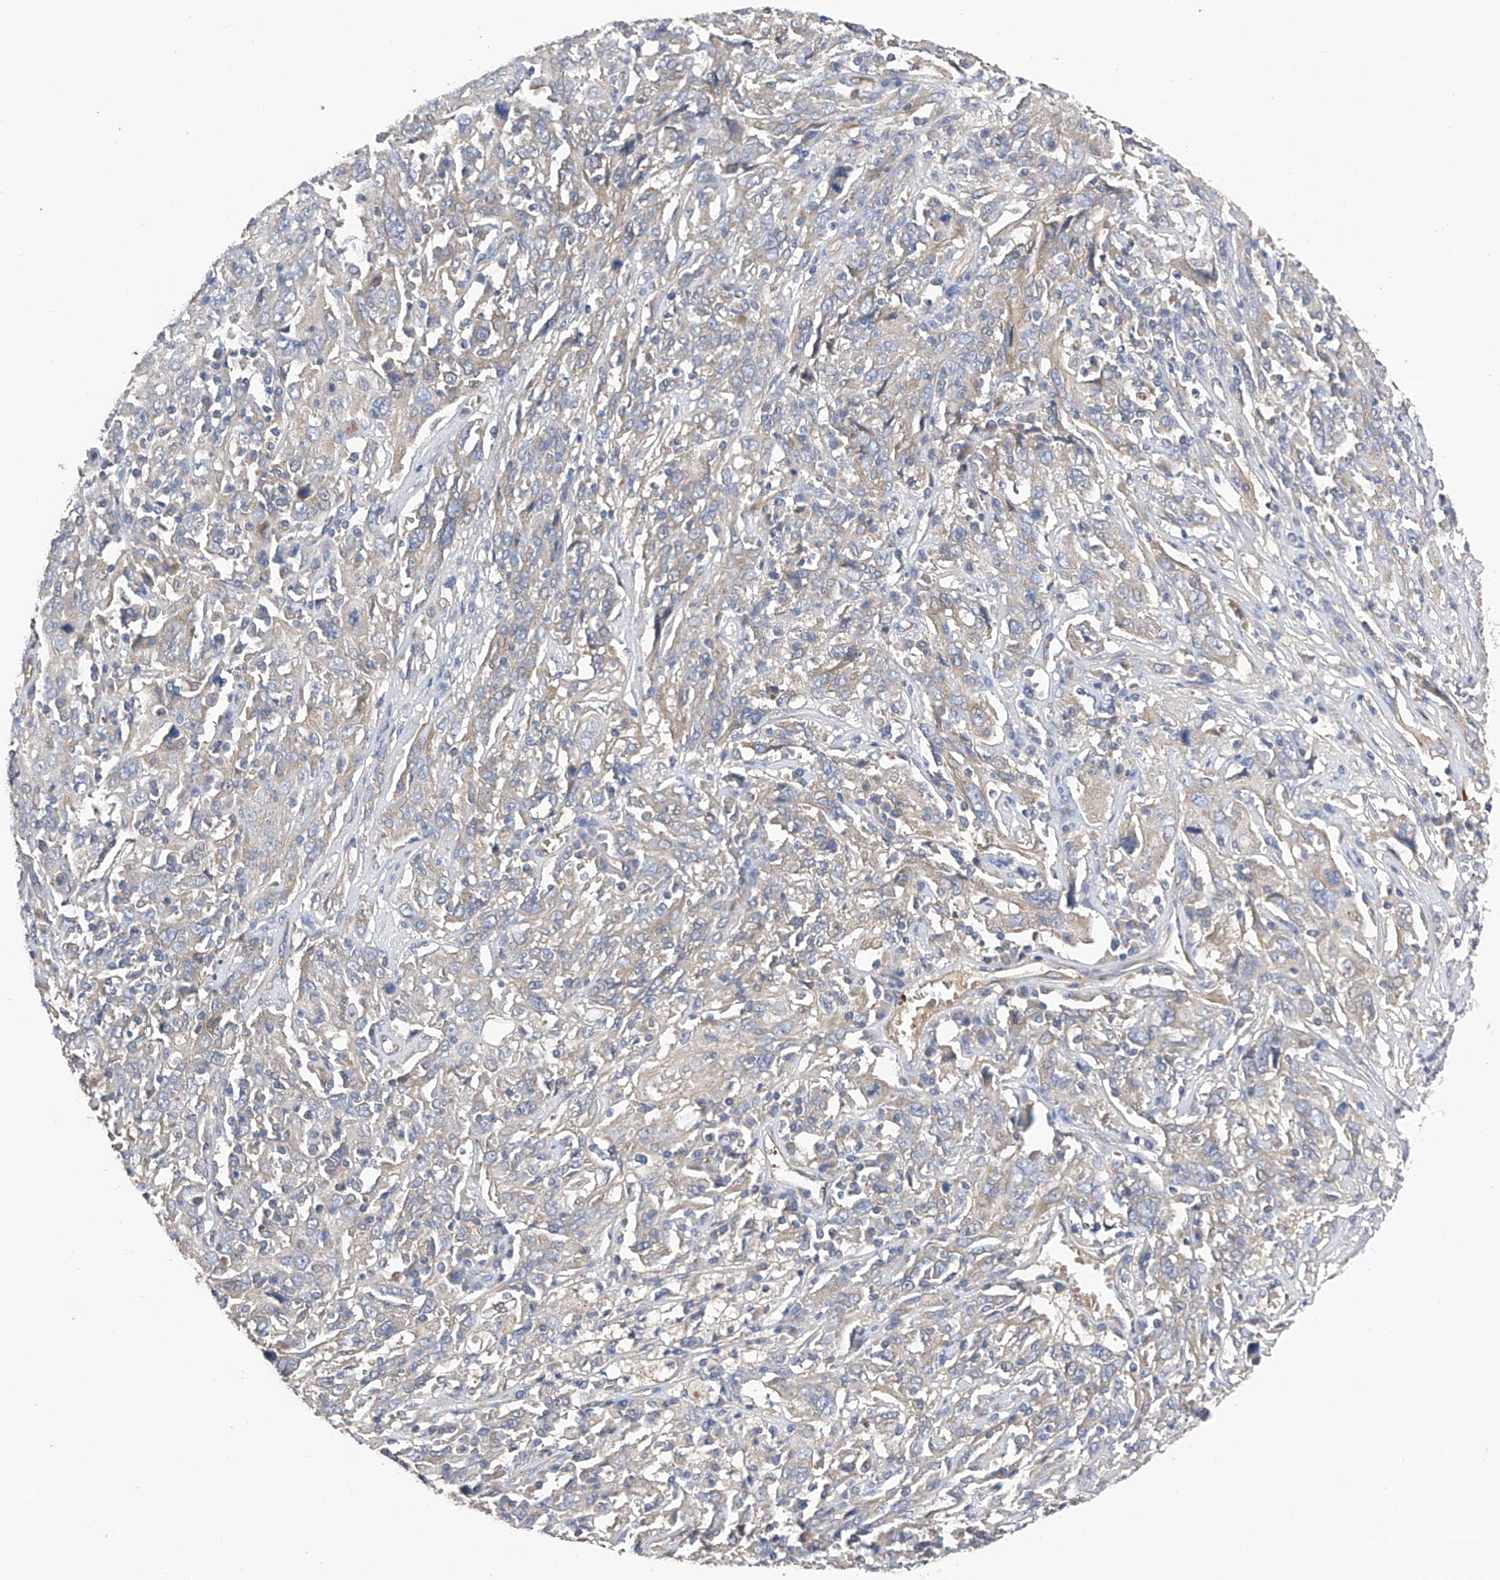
{"staining": {"intensity": "negative", "quantity": "none", "location": "none"}, "tissue": "cervical cancer", "cell_type": "Tumor cells", "image_type": "cancer", "snomed": [{"axis": "morphology", "description": "Squamous cell carcinoma, NOS"}, {"axis": "topography", "description": "Cervix"}], "caption": "Tumor cells are negative for brown protein staining in squamous cell carcinoma (cervical).", "gene": "PTK2", "patient": {"sex": "female", "age": 46}}